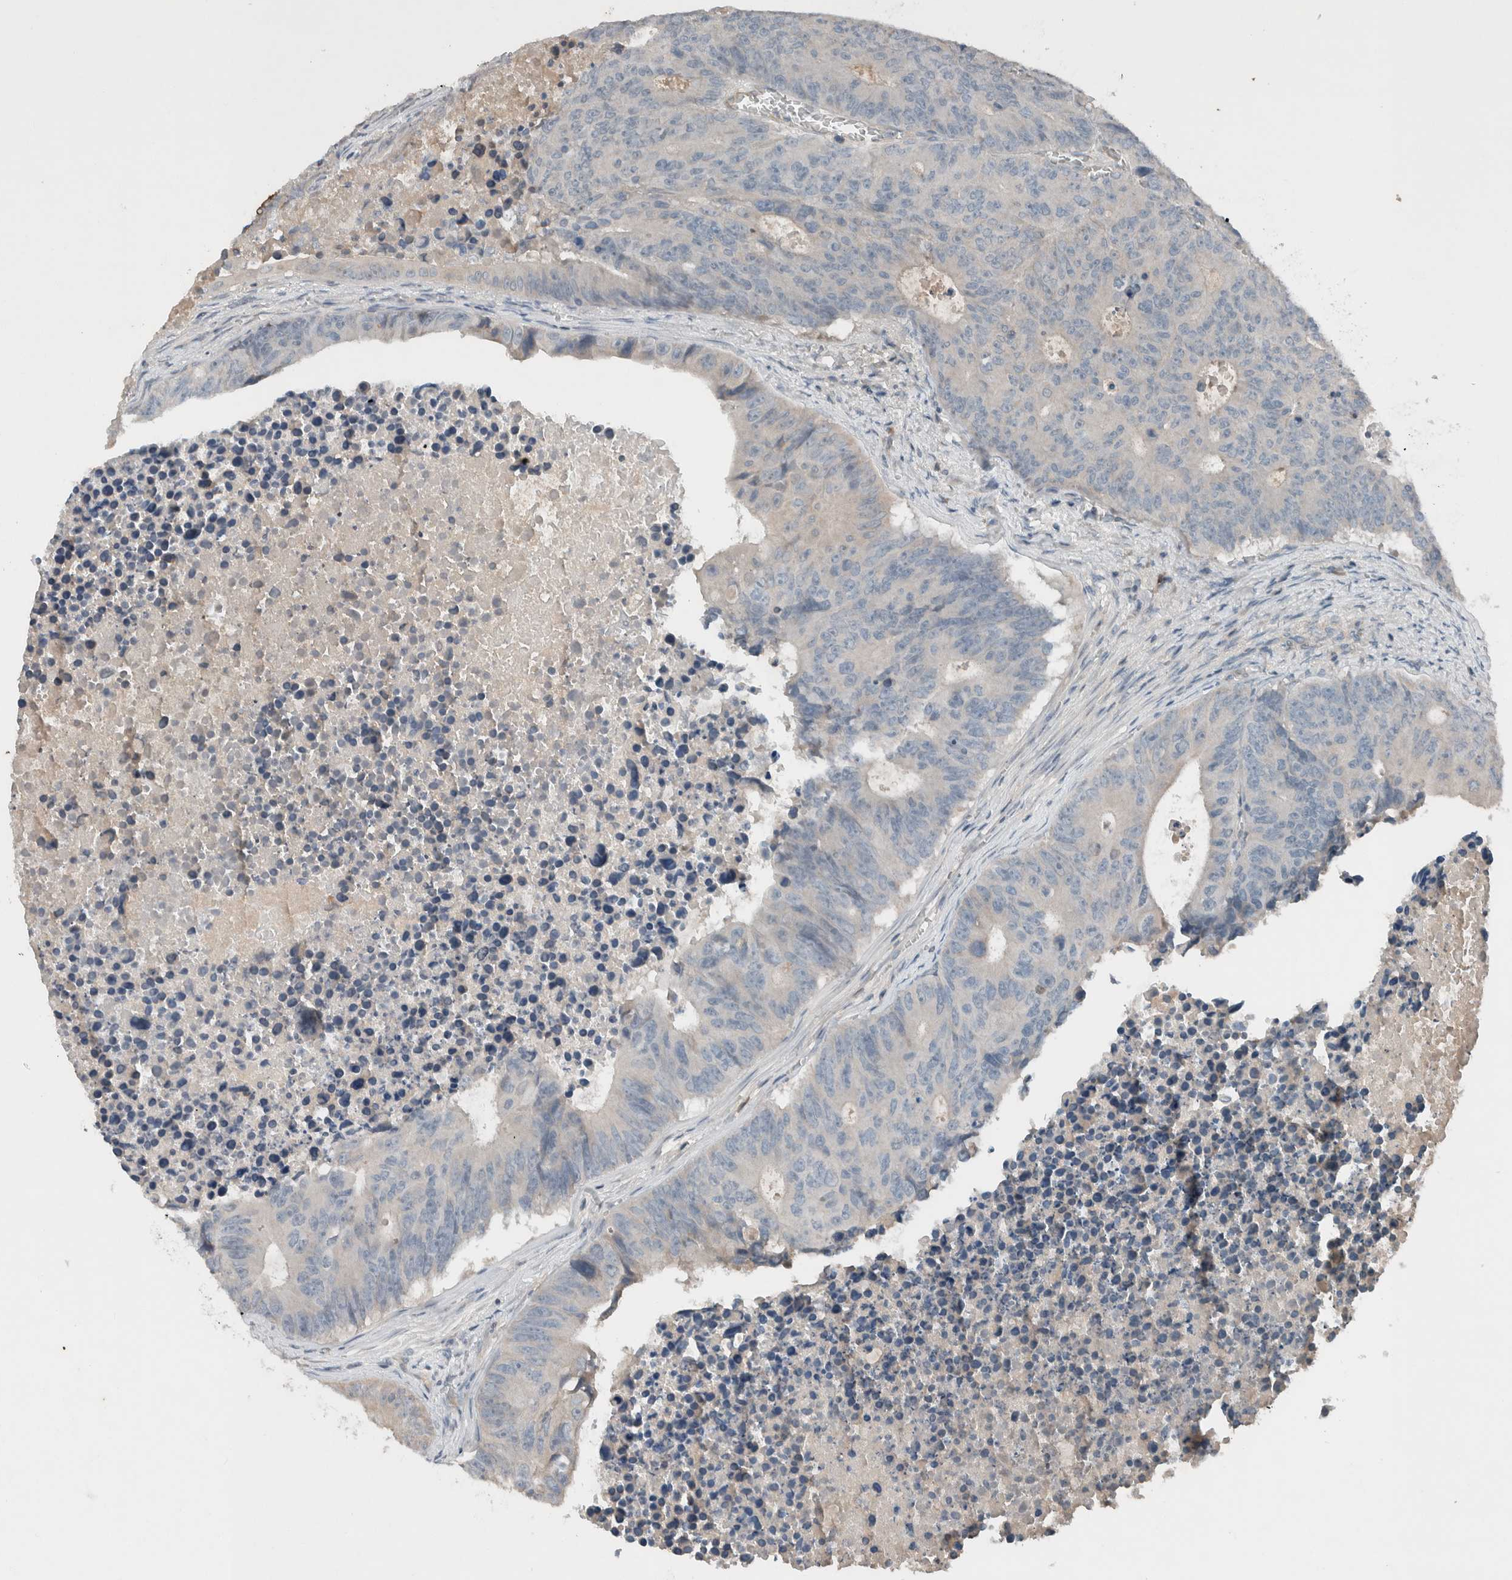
{"staining": {"intensity": "weak", "quantity": "<25%", "location": "cytoplasmic/membranous"}, "tissue": "colorectal cancer", "cell_type": "Tumor cells", "image_type": "cancer", "snomed": [{"axis": "morphology", "description": "Adenocarcinoma, NOS"}, {"axis": "topography", "description": "Colon"}], "caption": "Colorectal adenocarcinoma was stained to show a protein in brown. There is no significant positivity in tumor cells. (Stains: DAB immunohistochemistry with hematoxylin counter stain, Microscopy: brightfield microscopy at high magnification).", "gene": "UGCG", "patient": {"sex": "male", "age": 87}}